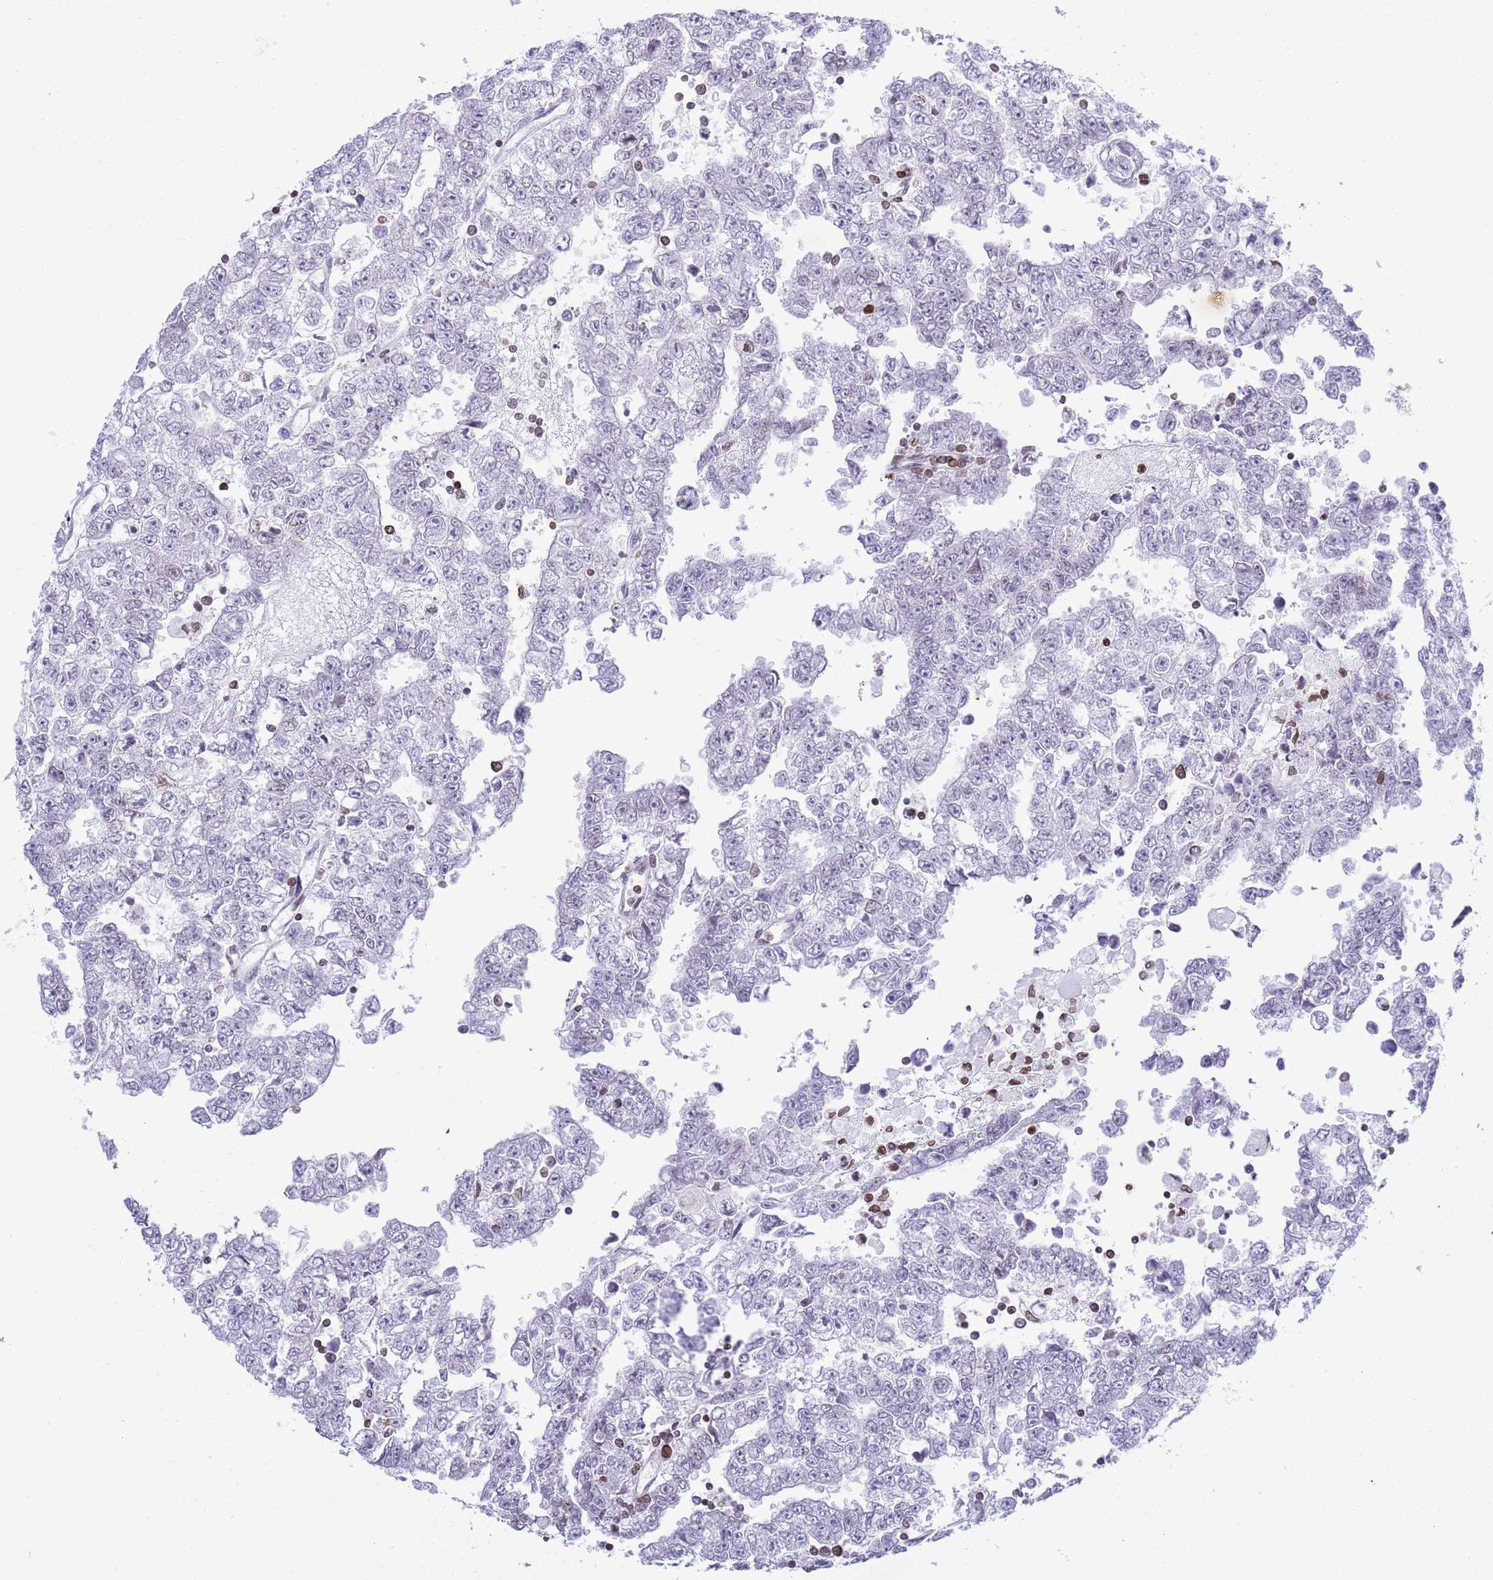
{"staining": {"intensity": "weak", "quantity": "25%-75%", "location": "cytoplasmic/membranous,nuclear"}, "tissue": "testis cancer", "cell_type": "Tumor cells", "image_type": "cancer", "snomed": [{"axis": "morphology", "description": "Carcinoma, Embryonal, NOS"}, {"axis": "topography", "description": "Testis"}], "caption": "Immunohistochemistry staining of testis cancer (embryonal carcinoma), which demonstrates low levels of weak cytoplasmic/membranous and nuclear positivity in approximately 25%-75% of tumor cells indicating weak cytoplasmic/membranous and nuclear protein expression. The staining was performed using DAB (brown) for protein detection and nuclei were counterstained in hematoxylin (blue).", "gene": "LBR", "patient": {"sex": "male", "age": 25}}